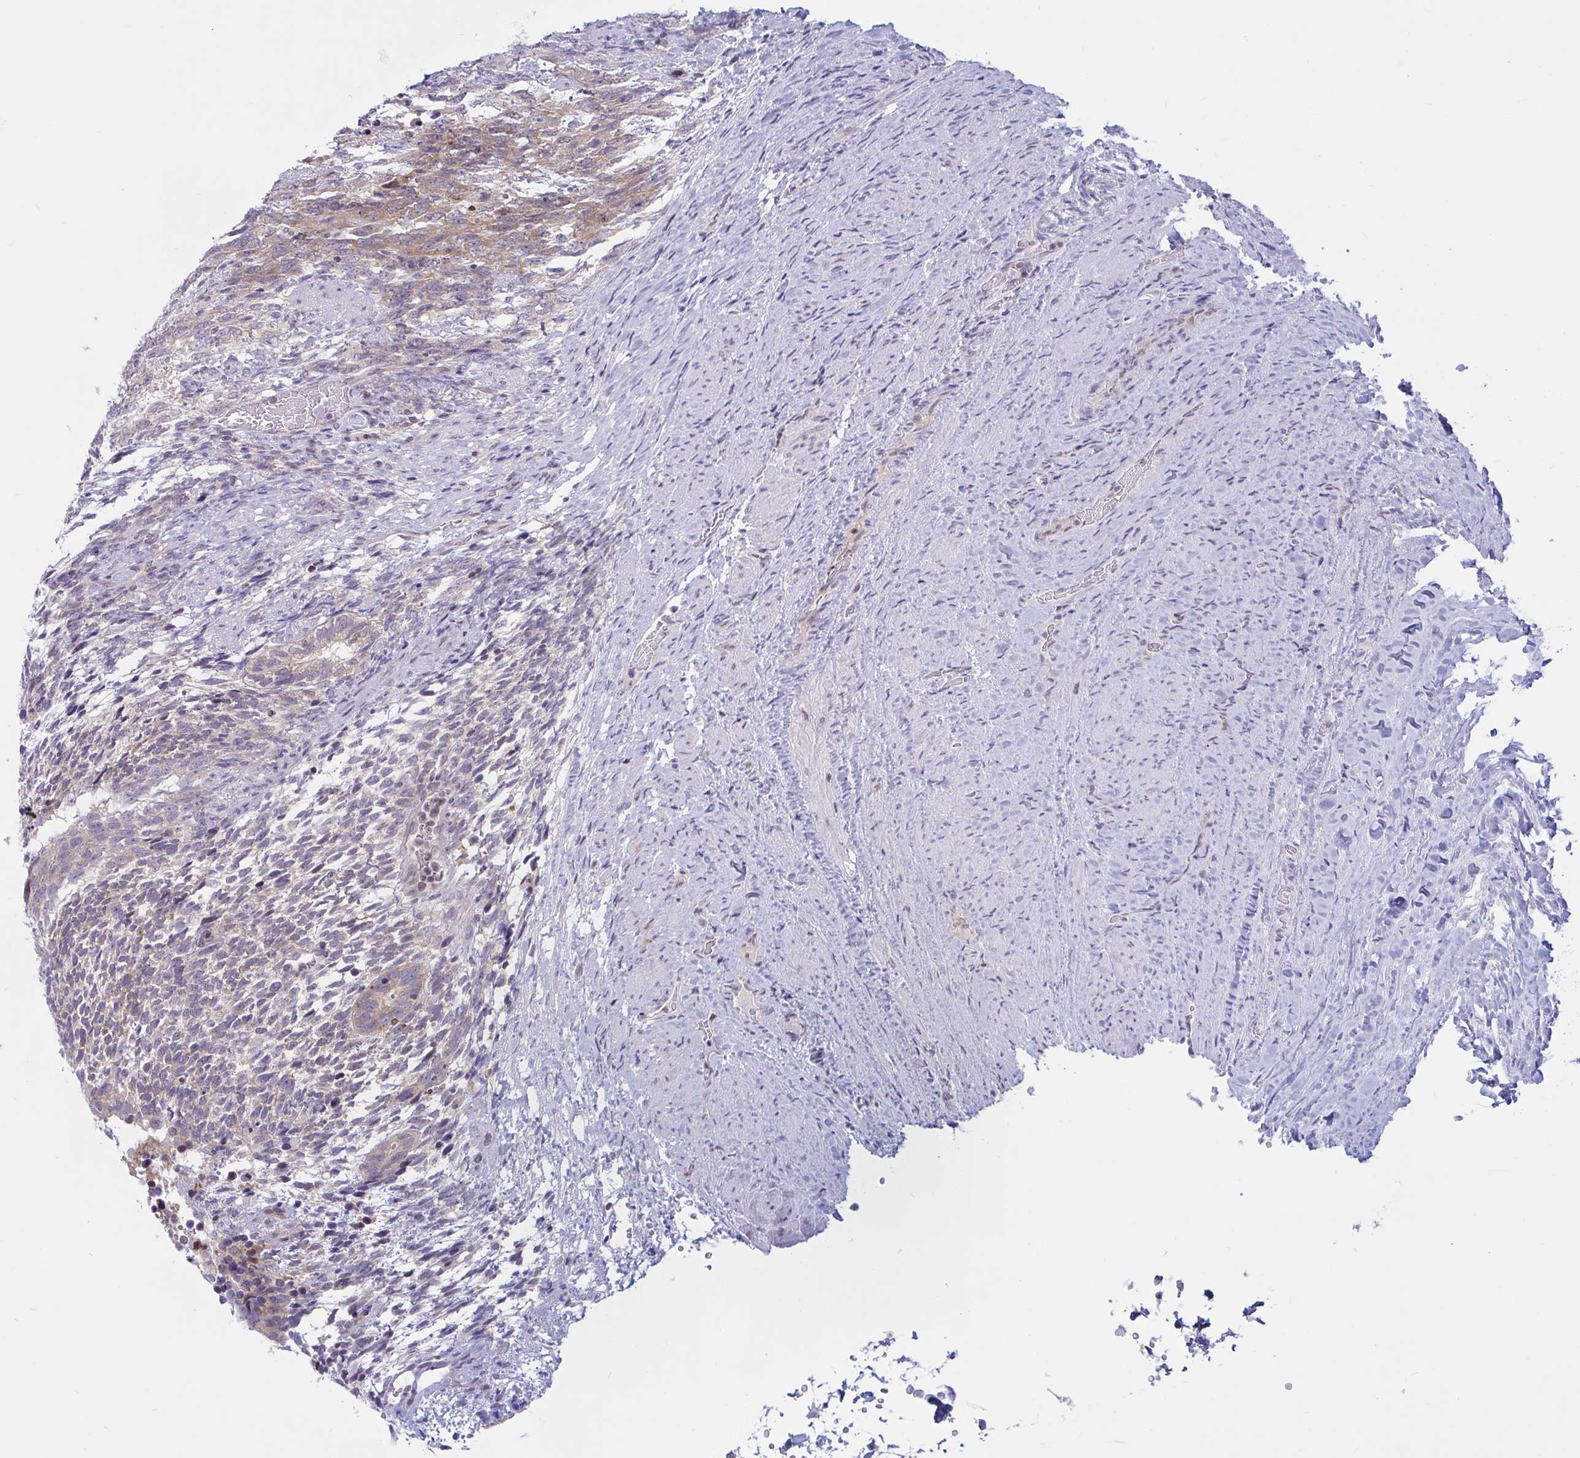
{"staining": {"intensity": "weak", "quantity": "25%-75%", "location": "cytoplasmic/membranous"}, "tissue": "testis cancer", "cell_type": "Tumor cells", "image_type": "cancer", "snomed": [{"axis": "morphology", "description": "Carcinoma, Embryonal, NOS"}, {"axis": "topography", "description": "Testis"}], "caption": "IHC micrograph of testis cancer stained for a protein (brown), which shows low levels of weak cytoplasmic/membranous staining in about 25%-75% of tumor cells.", "gene": "TSN", "patient": {"sex": "male", "age": 23}}